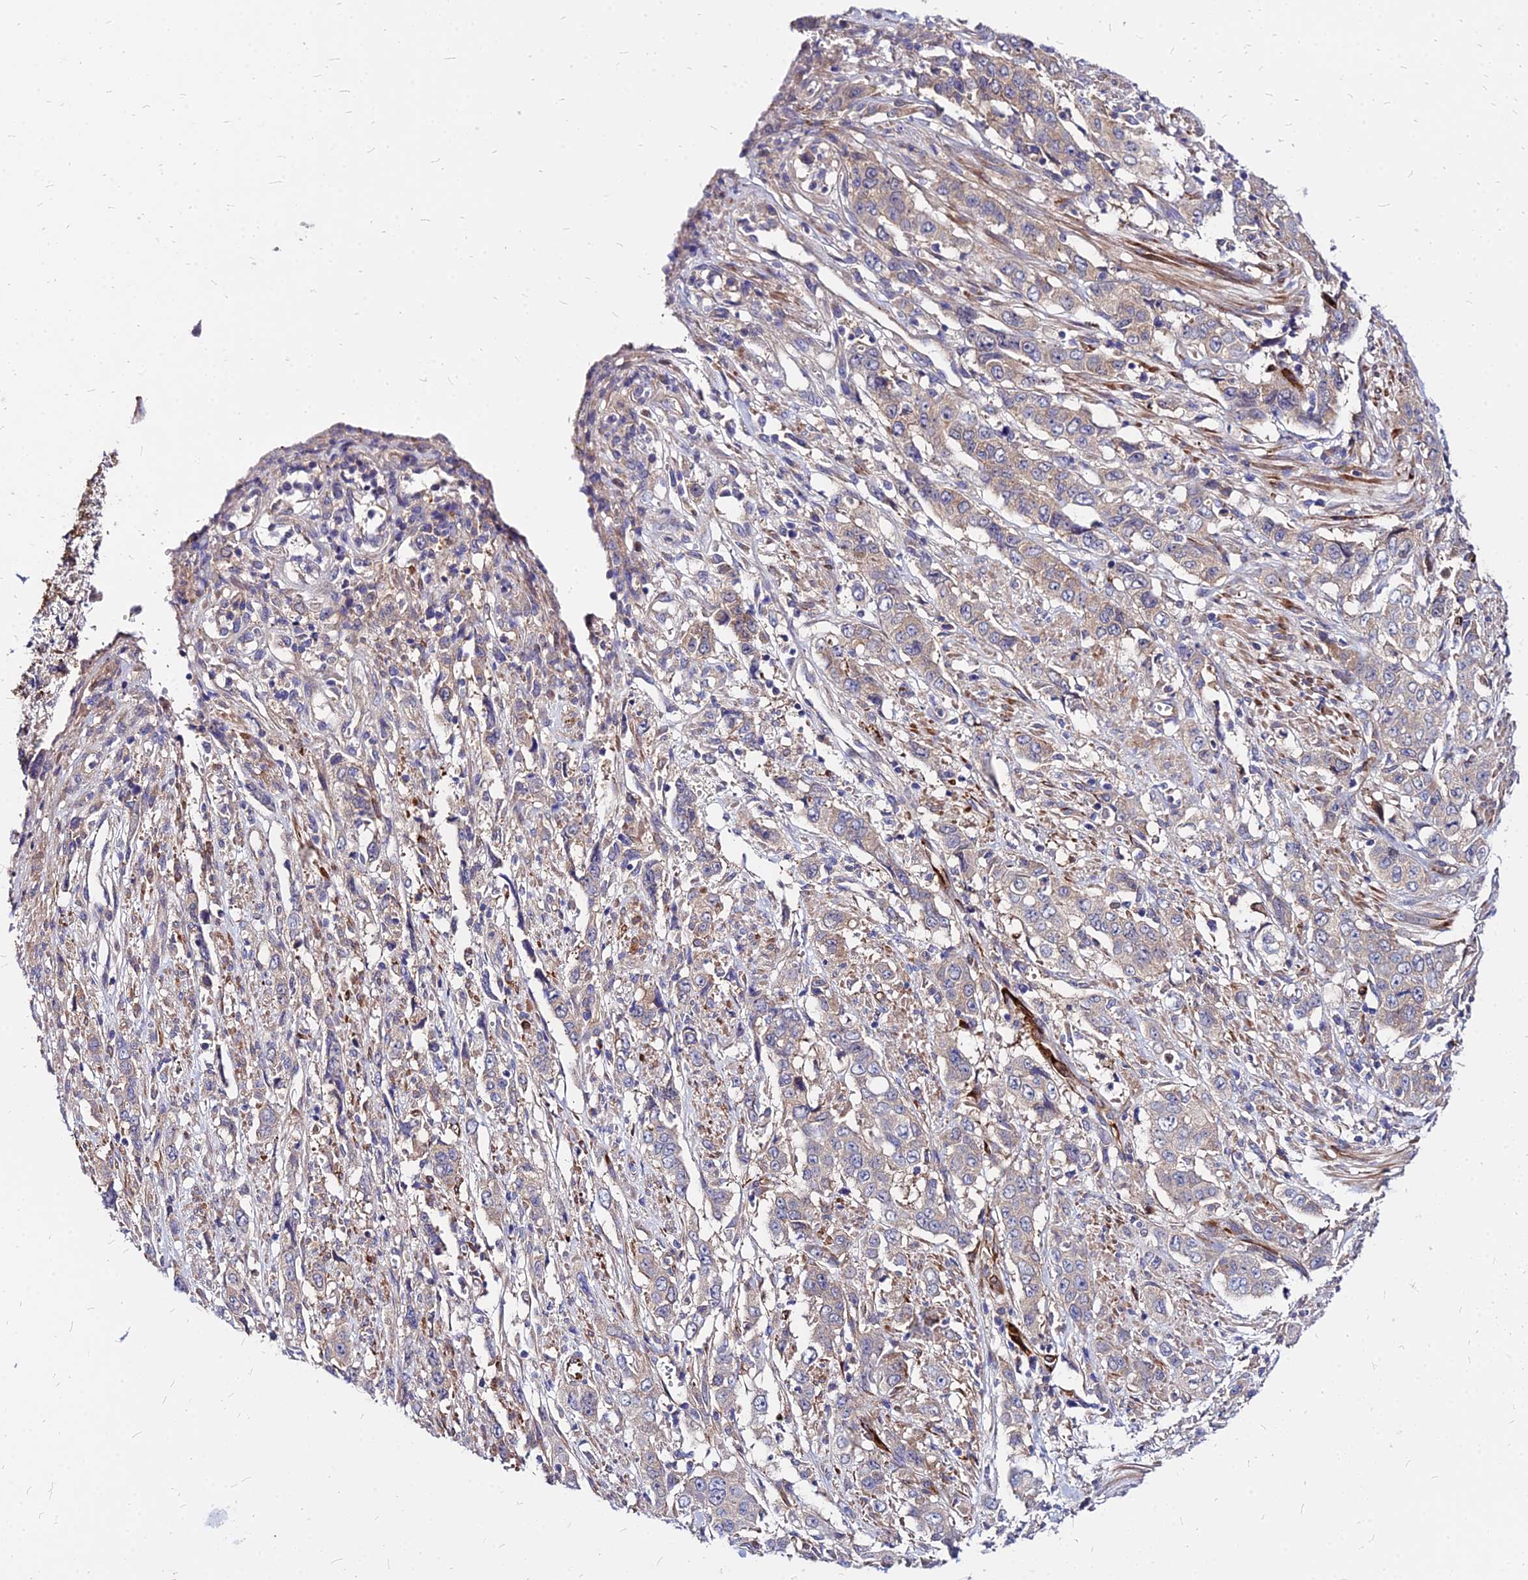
{"staining": {"intensity": "weak", "quantity": "<25%", "location": "cytoplasmic/membranous"}, "tissue": "stomach cancer", "cell_type": "Tumor cells", "image_type": "cancer", "snomed": [{"axis": "morphology", "description": "Adenocarcinoma, NOS"}, {"axis": "topography", "description": "Stomach, upper"}], "caption": "Immunohistochemistry (IHC) micrograph of neoplastic tissue: stomach cancer (adenocarcinoma) stained with DAB (3,3'-diaminobenzidine) demonstrates no significant protein positivity in tumor cells.", "gene": "COMMD10", "patient": {"sex": "male", "age": 62}}